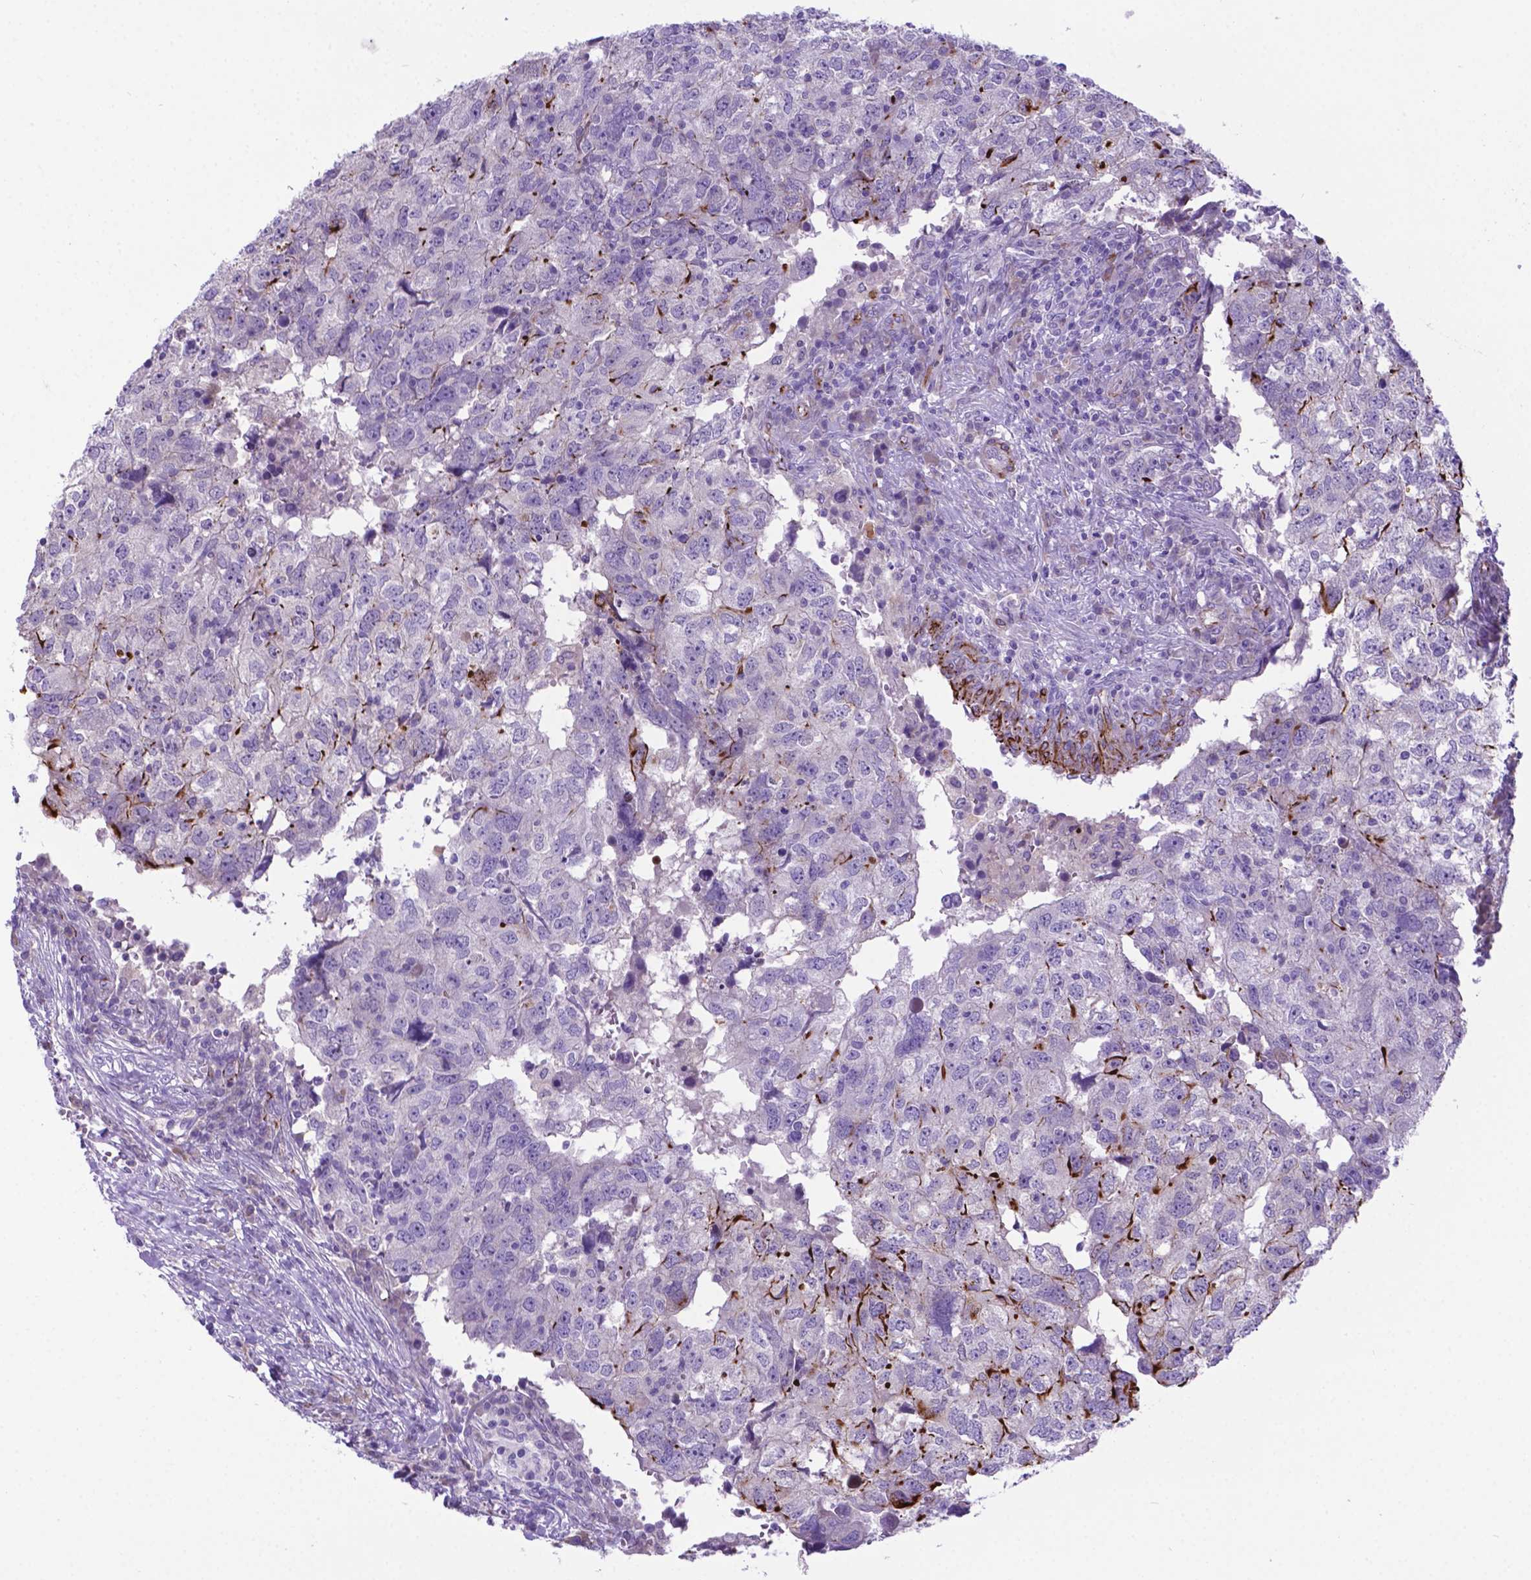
{"staining": {"intensity": "negative", "quantity": "none", "location": "none"}, "tissue": "breast cancer", "cell_type": "Tumor cells", "image_type": "cancer", "snomed": [{"axis": "morphology", "description": "Duct carcinoma"}, {"axis": "topography", "description": "Breast"}], "caption": "An immunohistochemistry image of breast cancer (invasive ductal carcinoma) is shown. There is no staining in tumor cells of breast cancer (invasive ductal carcinoma).", "gene": "LZTR1", "patient": {"sex": "female", "age": 30}}